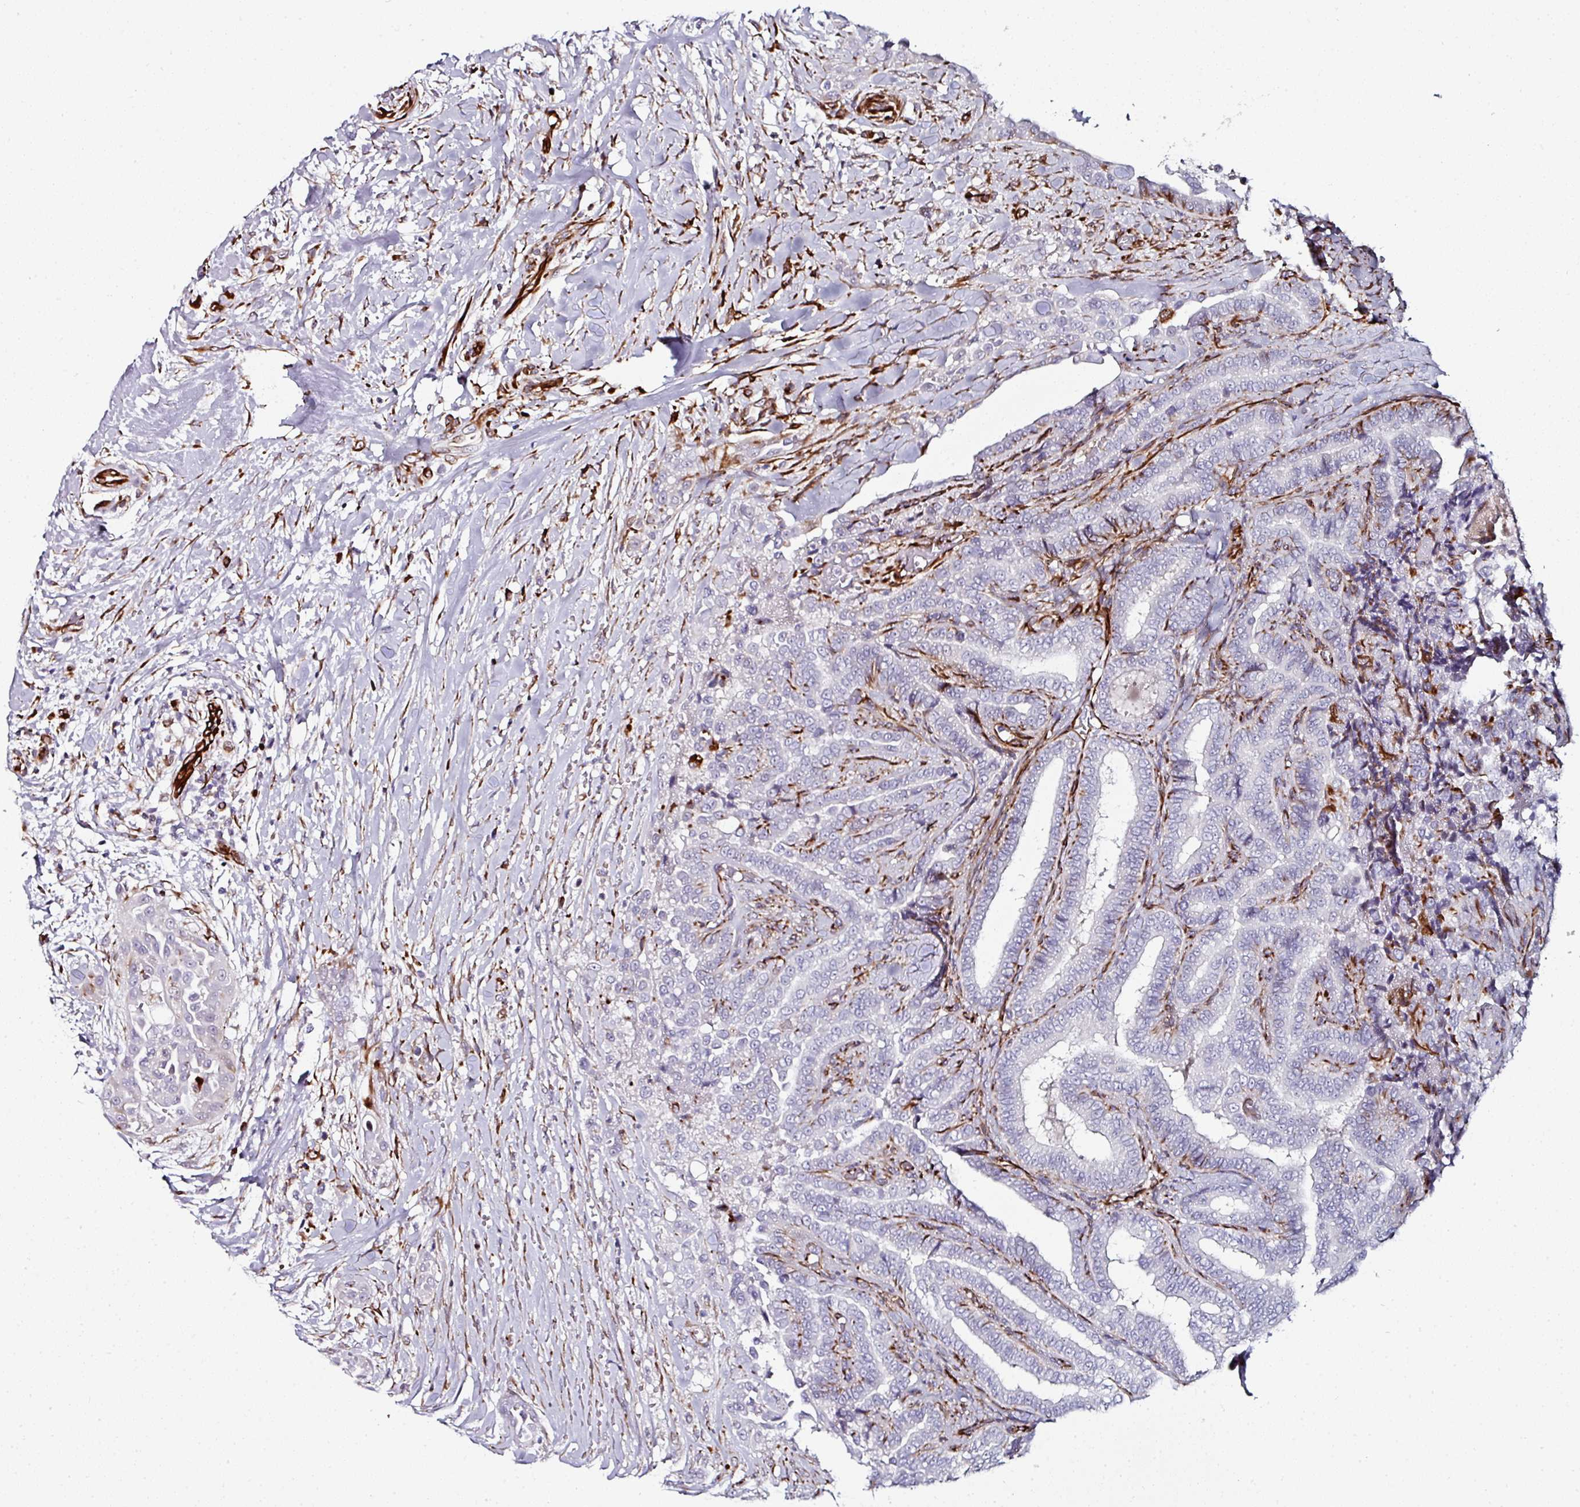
{"staining": {"intensity": "moderate", "quantity": "25%-75%", "location": "cytoplasmic/membranous"}, "tissue": "thyroid cancer", "cell_type": "Tumor cells", "image_type": "cancer", "snomed": [{"axis": "morphology", "description": "Papillary adenocarcinoma, NOS"}, {"axis": "topography", "description": "Thyroid gland"}], "caption": "IHC photomicrograph of human thyroid papillary adenocarcinoma stained for a protein (brown), which shows medium levels of moderate cytoplasmic/membranous staining in about 25%-75% of tumor cells.", "gene": "TMPRSS9", "patient": {"sex": "male", "age": 61}}